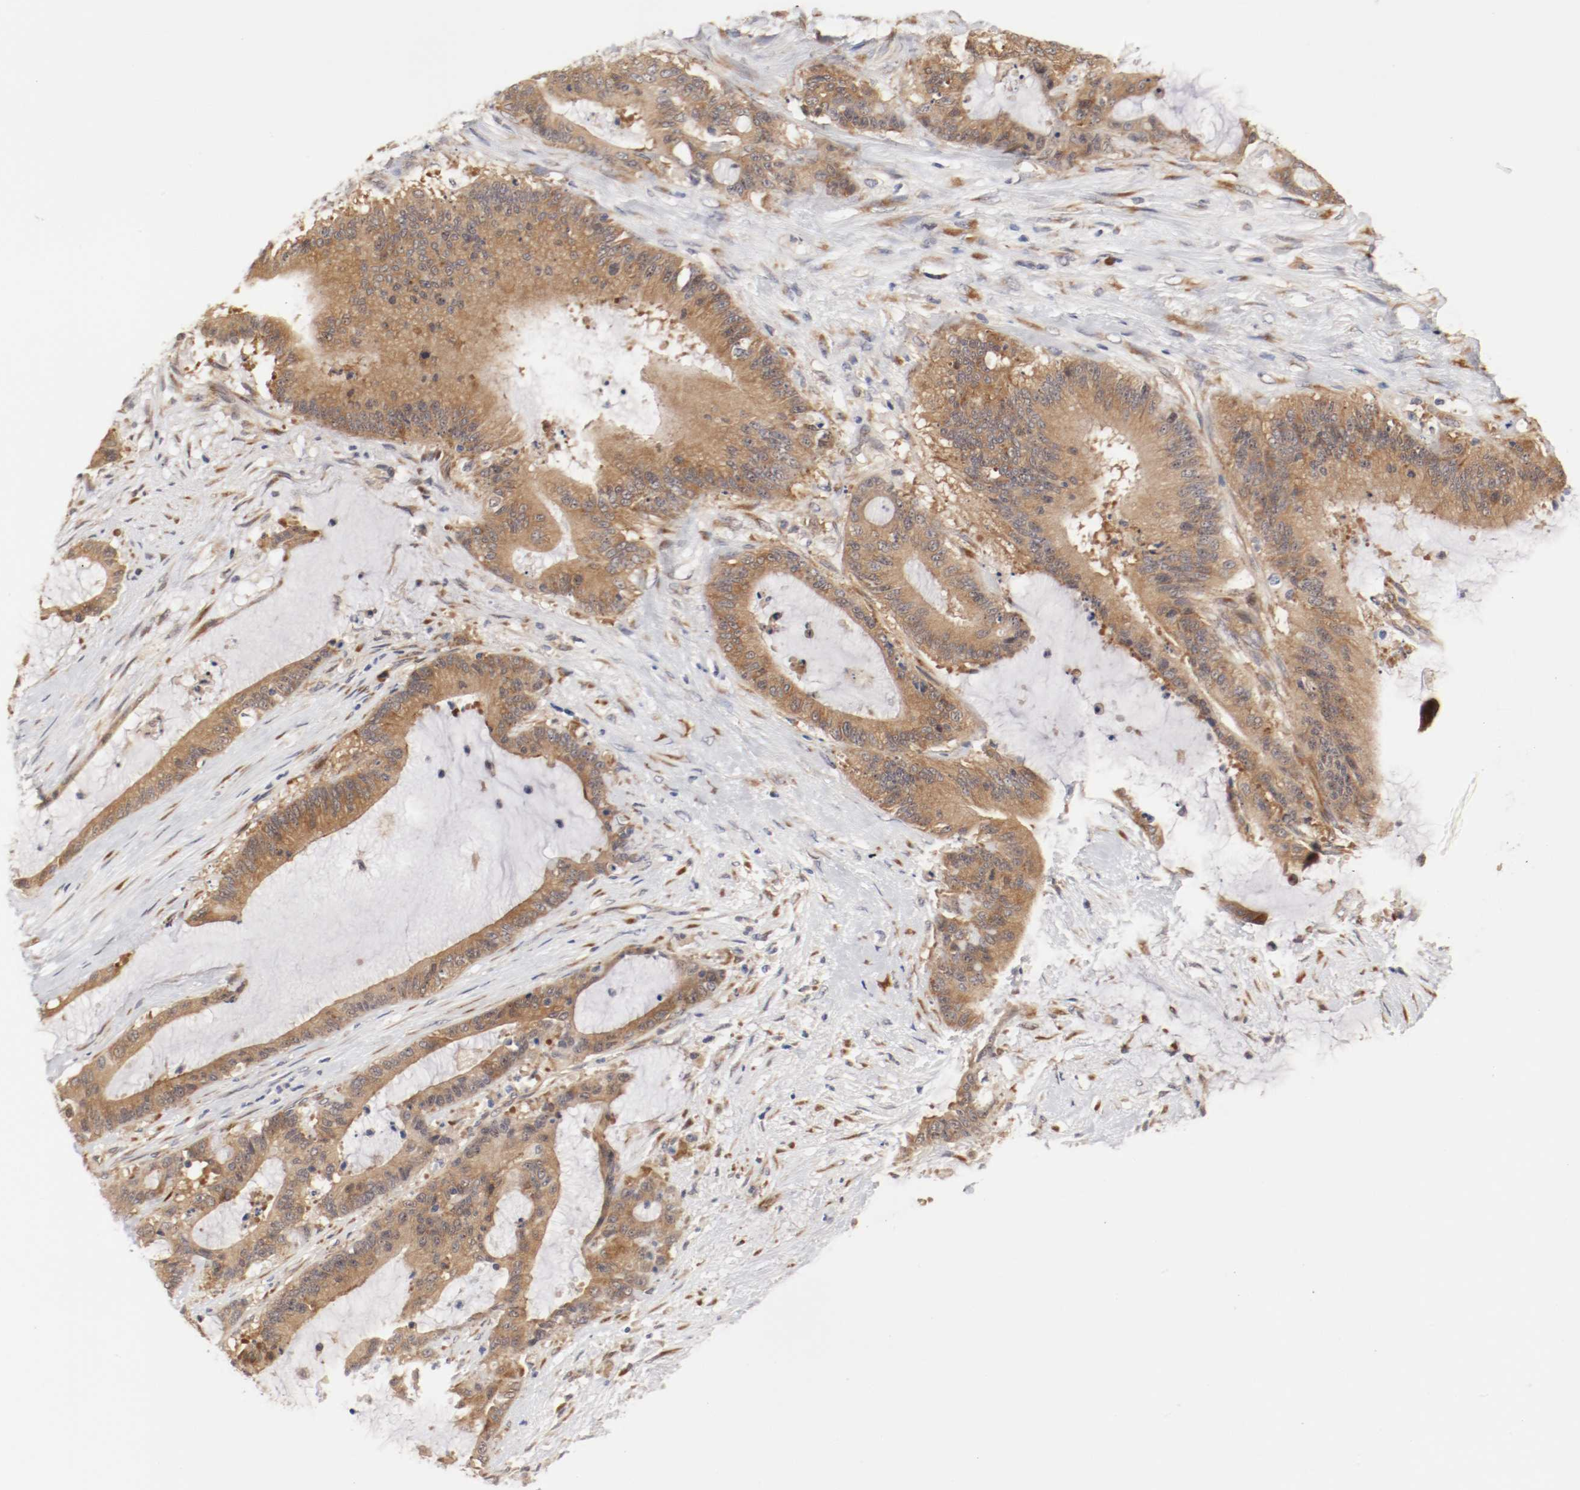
{"staining": {"intensity": "moderate", "quantity": ">75%", "location": "cytoplasmic/membranous"}, "tissue": "liver cancer", "cell_type": "Tumor cells", "image_type": "cancer", "snomed": [{"axis": "morphology", "description": "Cholangiocarcinoma"}, {"axis": "topography", "description": "Liver"}], "caption": "This is a photomicrograph of IHC staining of liver cholangiocarcinoma, which shows moderate expression in the cytoplasmic/membranous of tumor cells.", "gene": "FKBP3", "patient": {"sex": "female", "age": 73}}